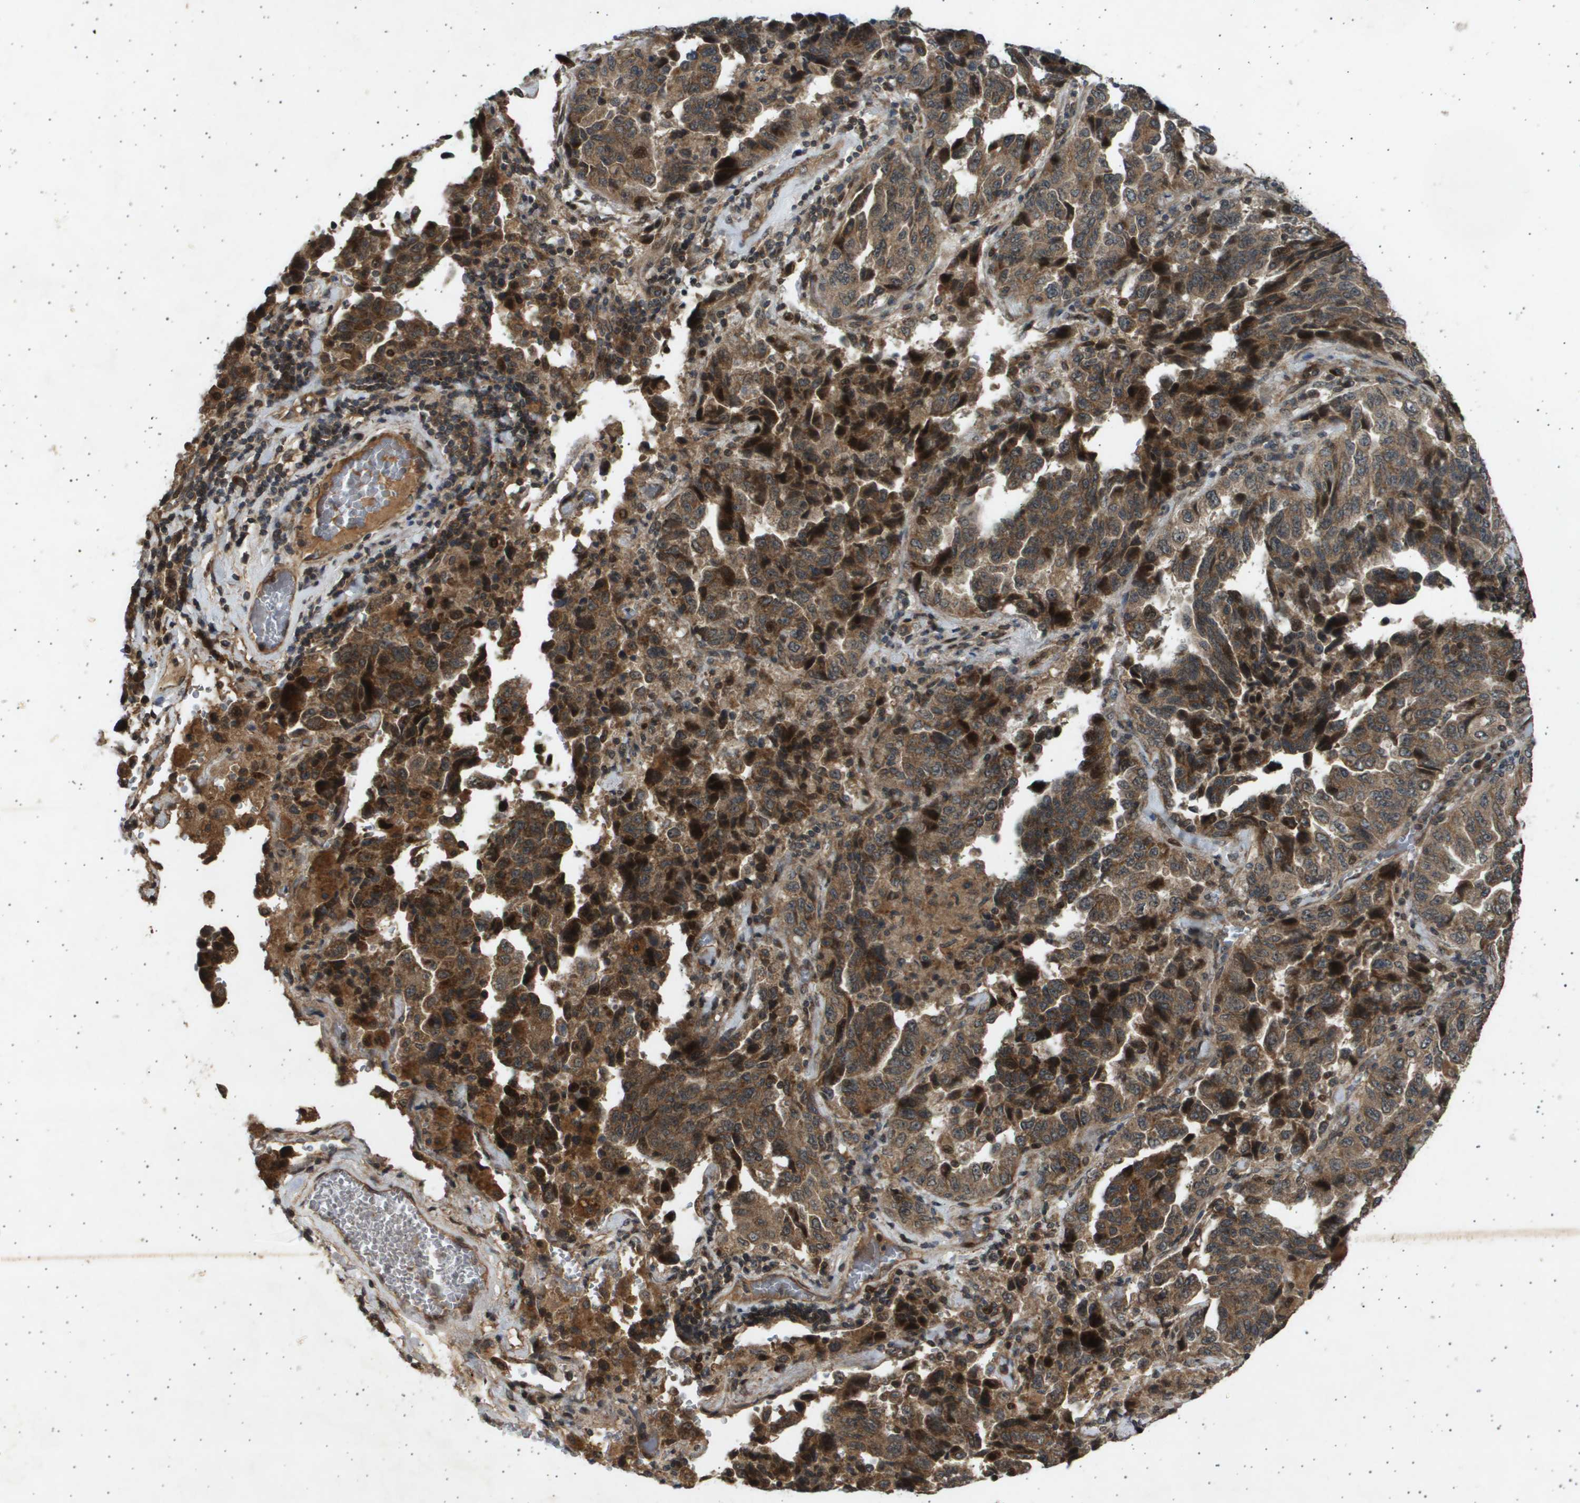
{"staining": {"intensity": "moderate", "quantity": ">75%", "location": "cytoplasmic/membranous,nuclear"}, "tissue": "lung cancer", "cell_type": "Tumor cells", "image_type": "cancer", "snomed": [{"axis": "morphology", "description": "Adenocarcinoma, NOS"}, {"axis": "topography", "description": "Lung"}], "caption": "Adenocarcinoma (lung) stained with immunohistochemistry (IHC) displays moderate cytoplasmic/membranous and nuclear staining in approximately >75% of tumor cells.", "gene": "TNRC6A", "patient": {"sex": "female", "age": 51}}